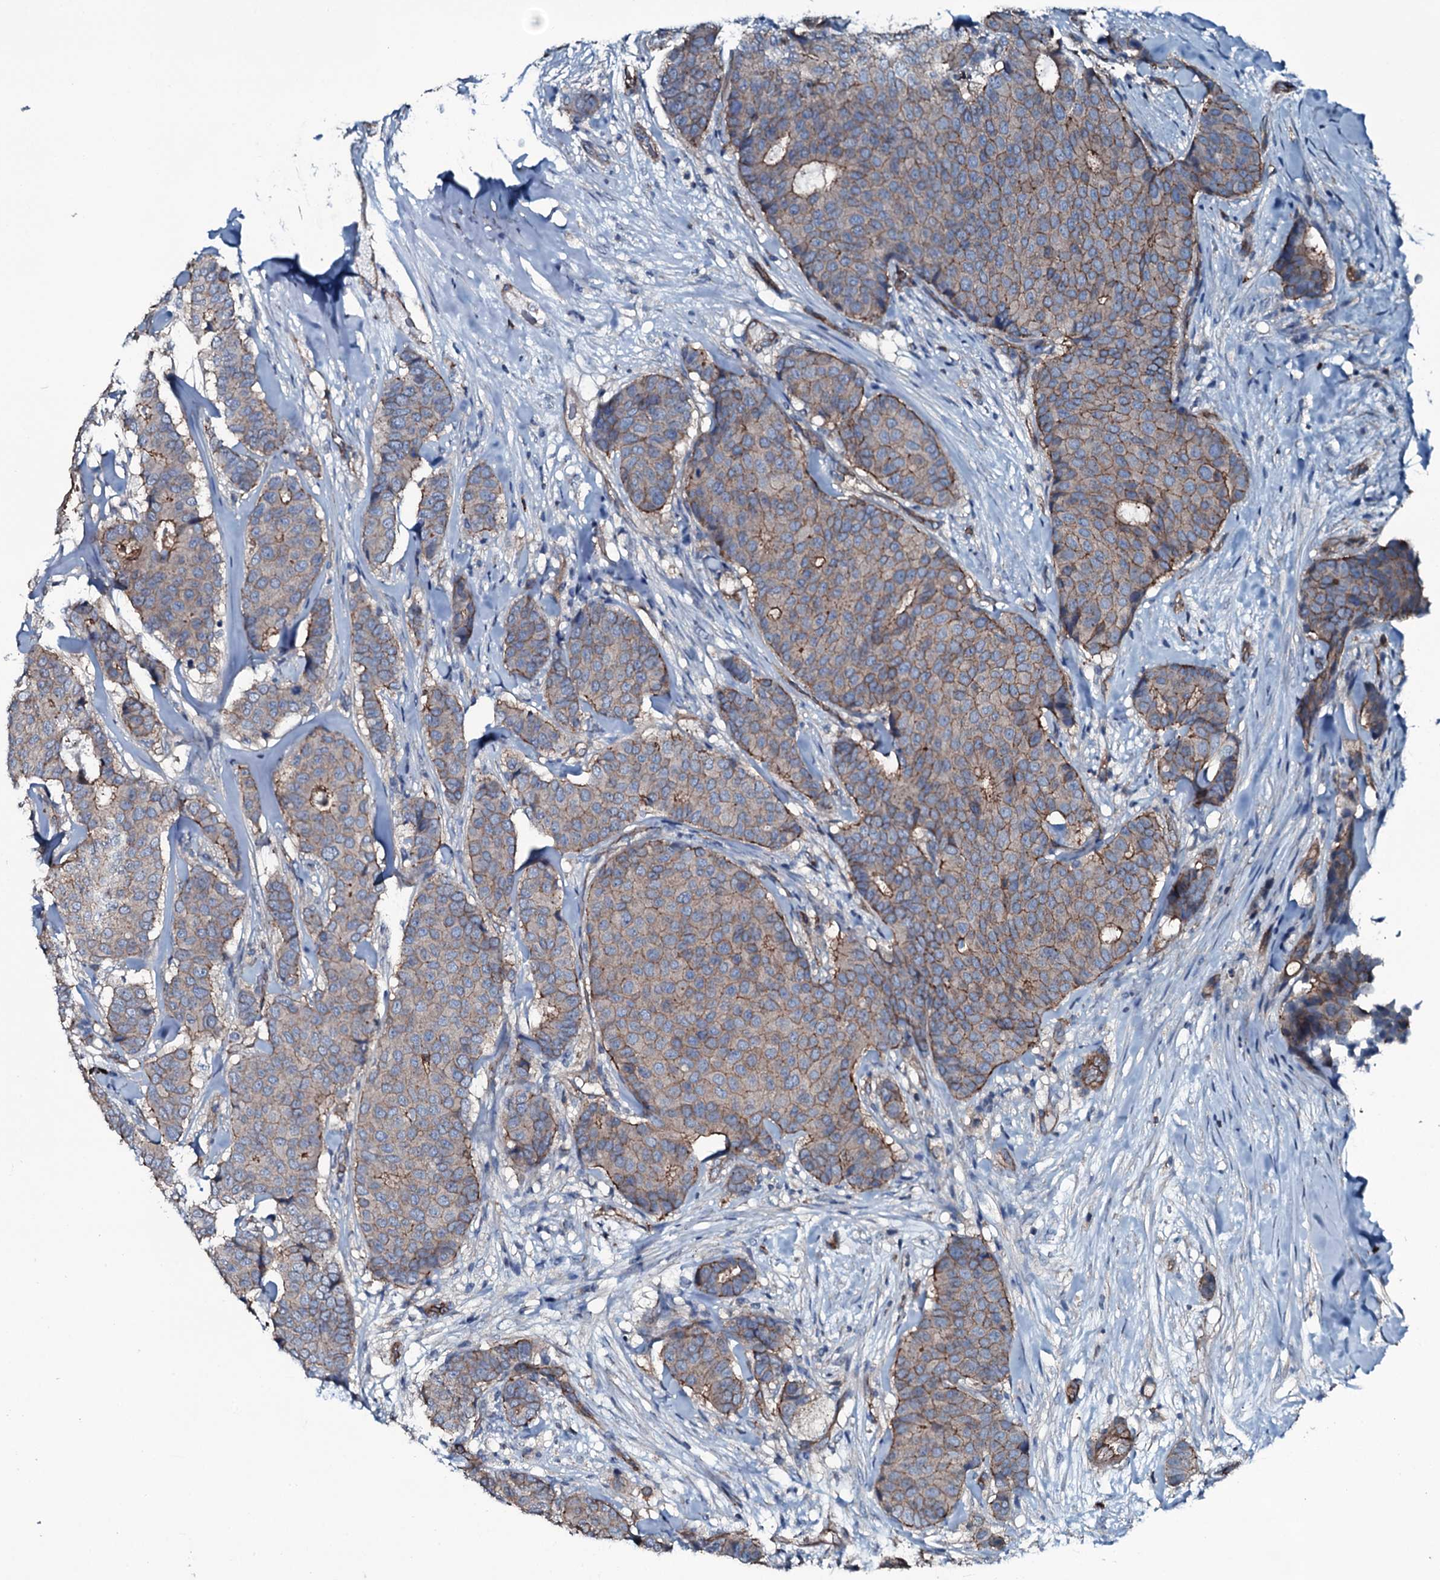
{"staining": {"intensity": "moderate", "quantity": "<25%", "location": "cytoplasmic/membranous"}, "tissue": "breast cancer", "cell_type": "Tumor cells", "image_type": "cancer", "snomed": [{"axis": "morphology", "description": "Duct carcinoma"}, {"axis": "topography", "description": "Breast"}], "caption": "DAB (3,3'-diaminobenzidine) immunohistochemical staining of breast cancer (infiltrating ductal carcinoma) shows moderate cytoplasmic/membranous protein staining in about <25% of tumor cells. The protein is shown in brown color, while the nuclei are stained blue.", "gene": "SLC25A38", "patient": {"sex": "female", "age": 75}}